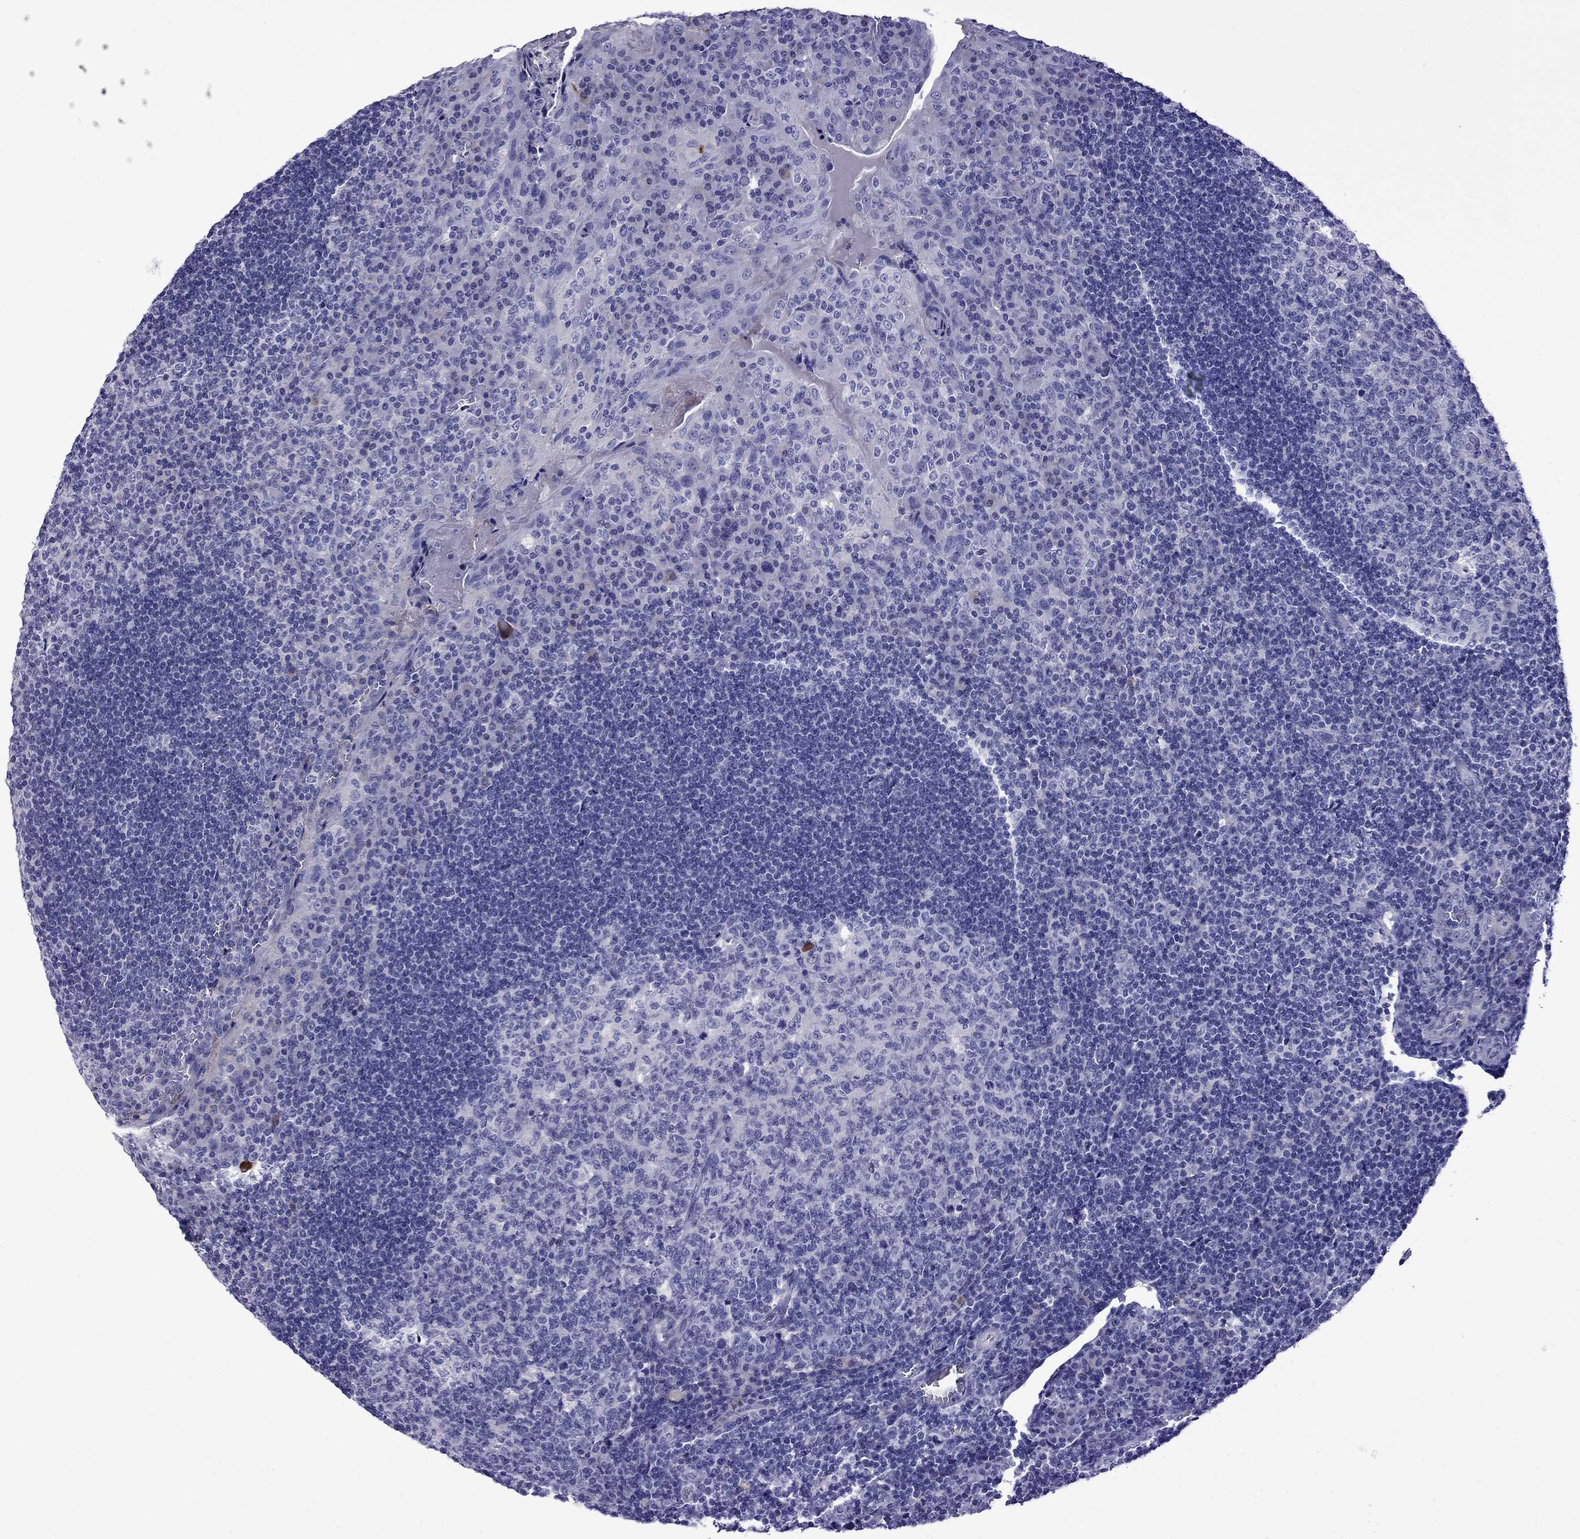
{"staining": {"intensity": "negative", "quantity": "none", "location": "none"}, "tissue": "tonsil", "cell_type": "Germinal center cells", "image_type": "normal", "snomed": [{"axis": "morphology", "description": "Normal tissue, NOS"}, {"axis": "topography", "description": "Tonsil"}], "caption": "This is an immunohistochemistry histopathology image of benign tonsil. There is no staining in germinal center cells.", "gene": "STAR", "patient": {"sex": "male", "age": 17}}